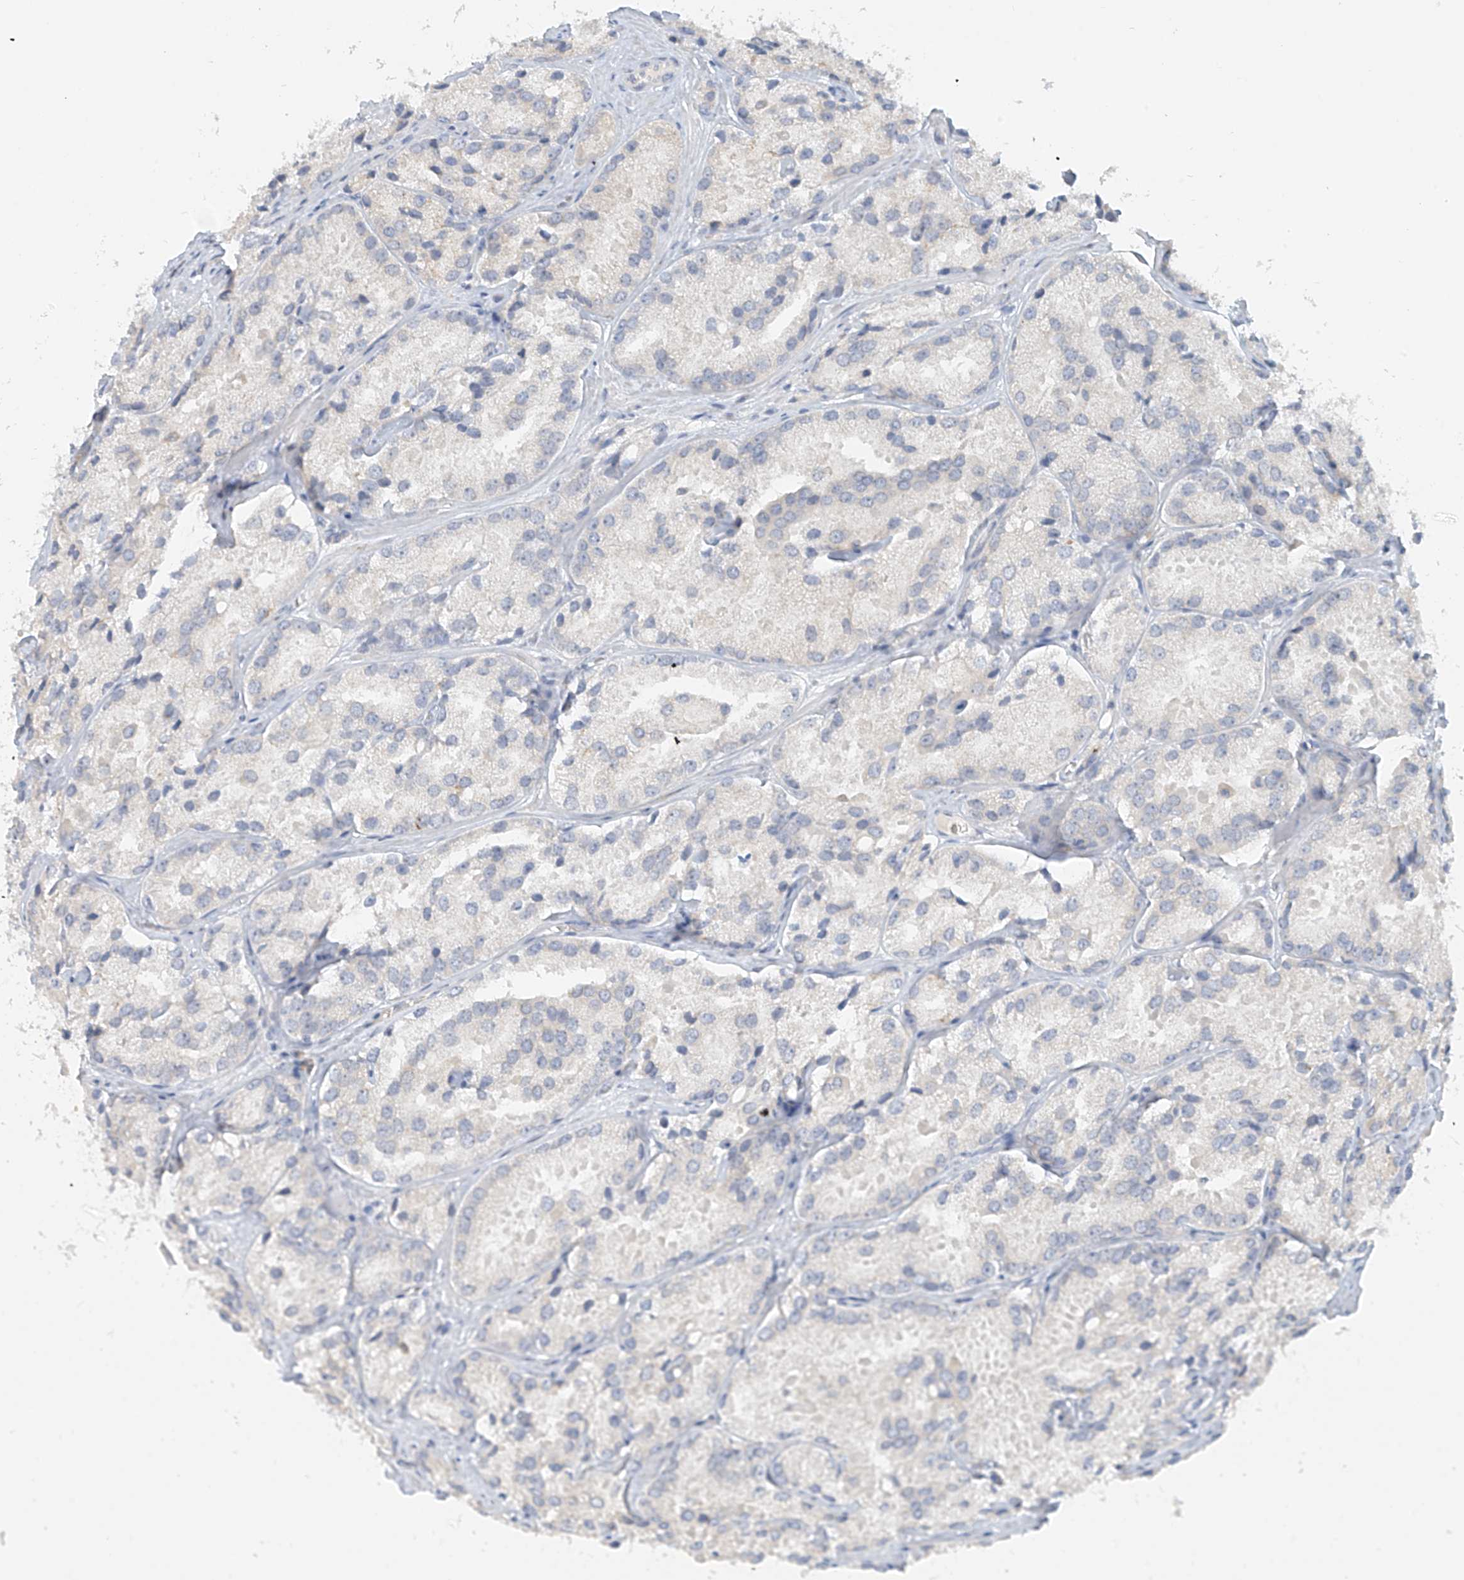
{"staining": {"intensity": "negative", "quantity": "none", "location": "none"}, "tissue": "prostate cancer", "cell_type": "Tumor cells", "image_type": "cancer", "snomed": [{"axis": "morphology", "description": "Adenocarcinoma, High grade"}, {"axis": "topography", "description": "Prostate"}], "caption": "The photomicrograph shows no significant staining in tumor cells of adenocarcinoma (high-grade) (prostate). (Immunohistochemistry (ihc), brightfield microscopy, high magnification).", "gene": "C2orf42", "patient": {"sex": "male", "age": 66}}